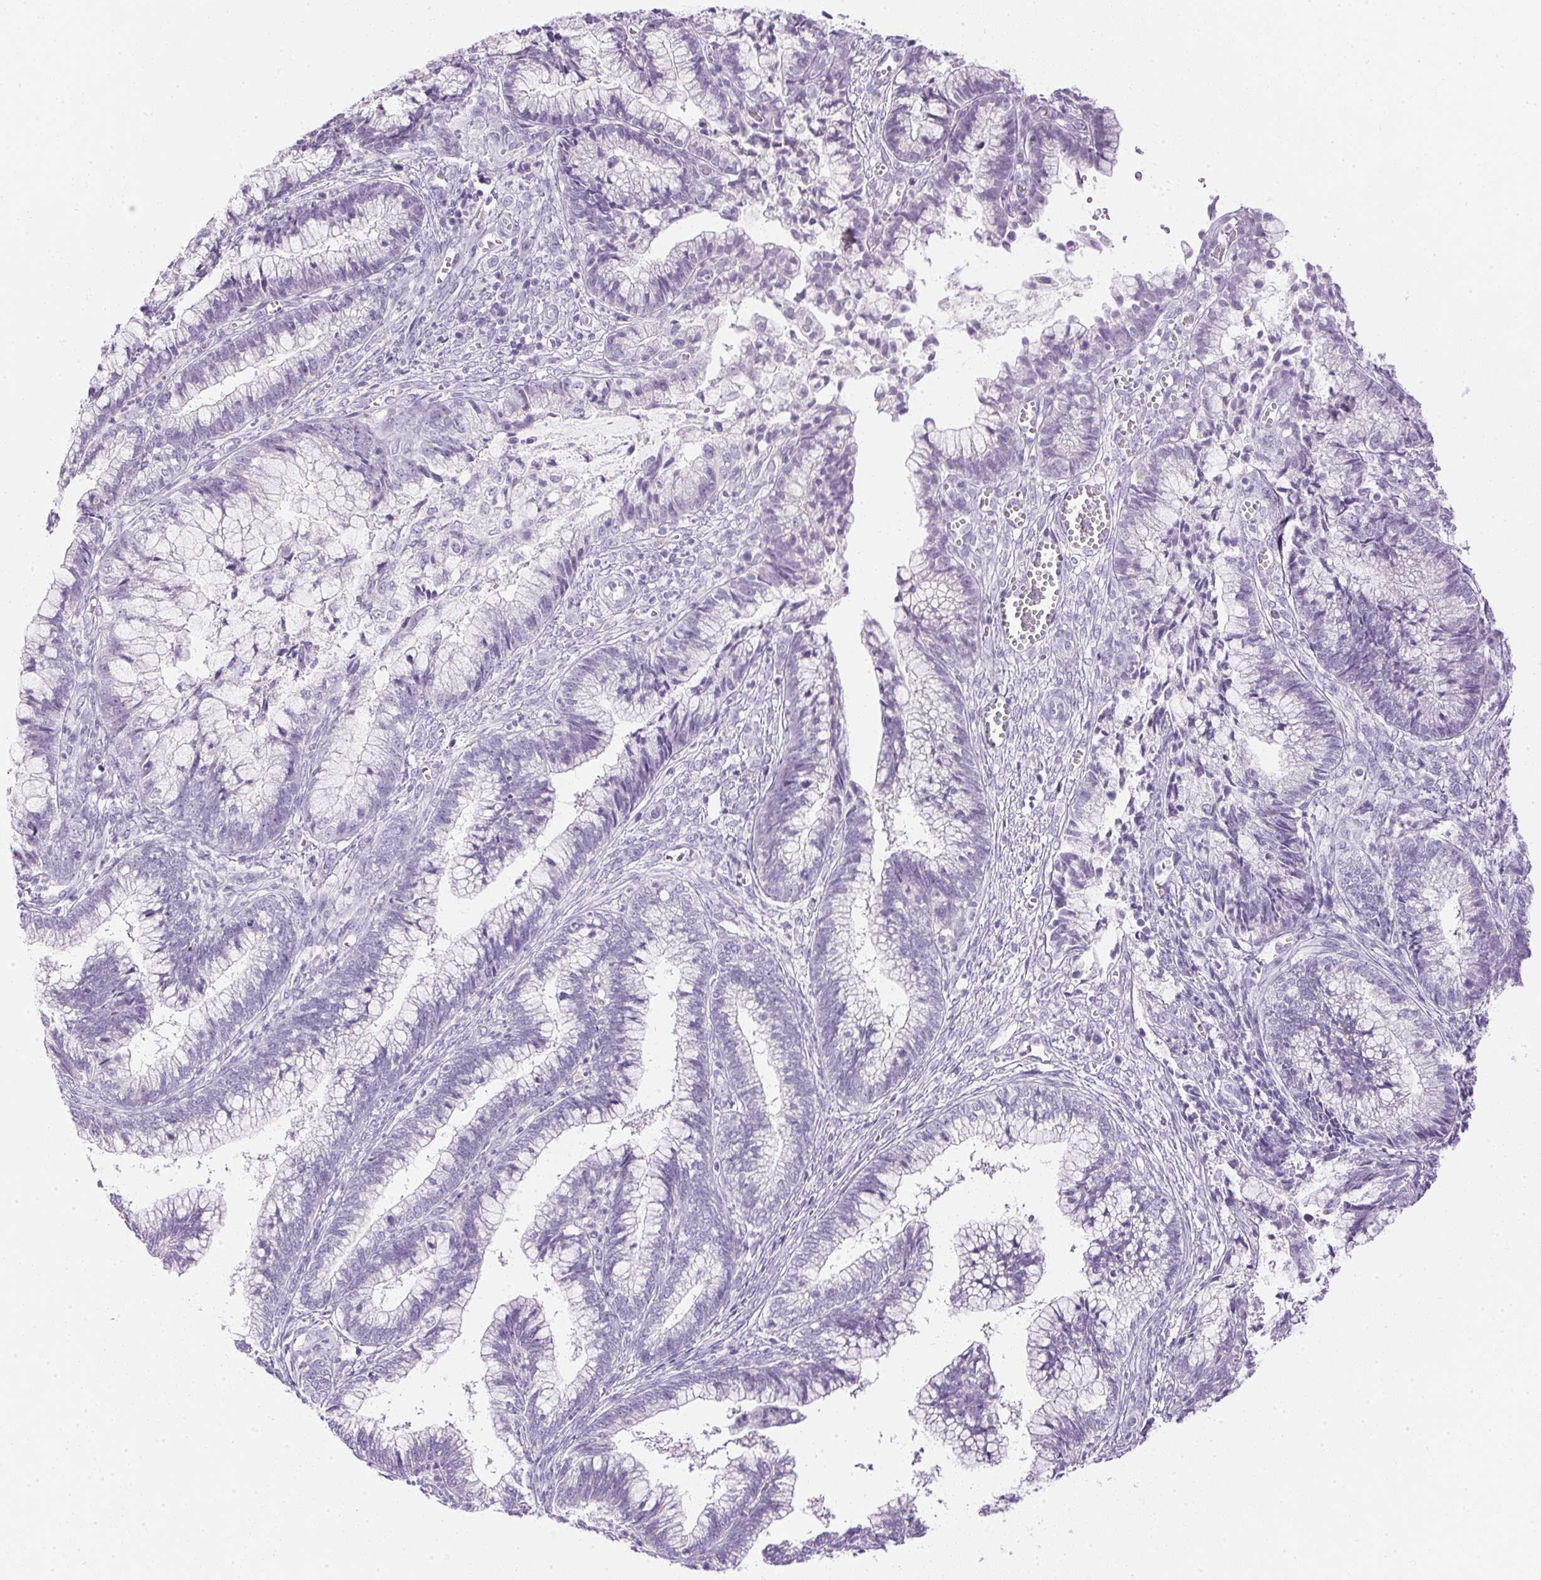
{"staining": {"intensity": "negative", "quantity": "none", "location": "none"}, "tissue": "cervical cancer", "cell_type": "Tumor cells", "image_type": "cancer", "snomed": [{"axis": "morphology", "description": "Adenocarcinoma, NOS"}, {"axis": "topography", "description": "Cervix"}], "caption": "DAB (3,3'-diaminobenzidine) immunohistochemical staining of cervical cancer shows no significant positivity in tumor cells.", "gene": "ATP6V1G3", "patient": {"sex": "female", "age": 44}}